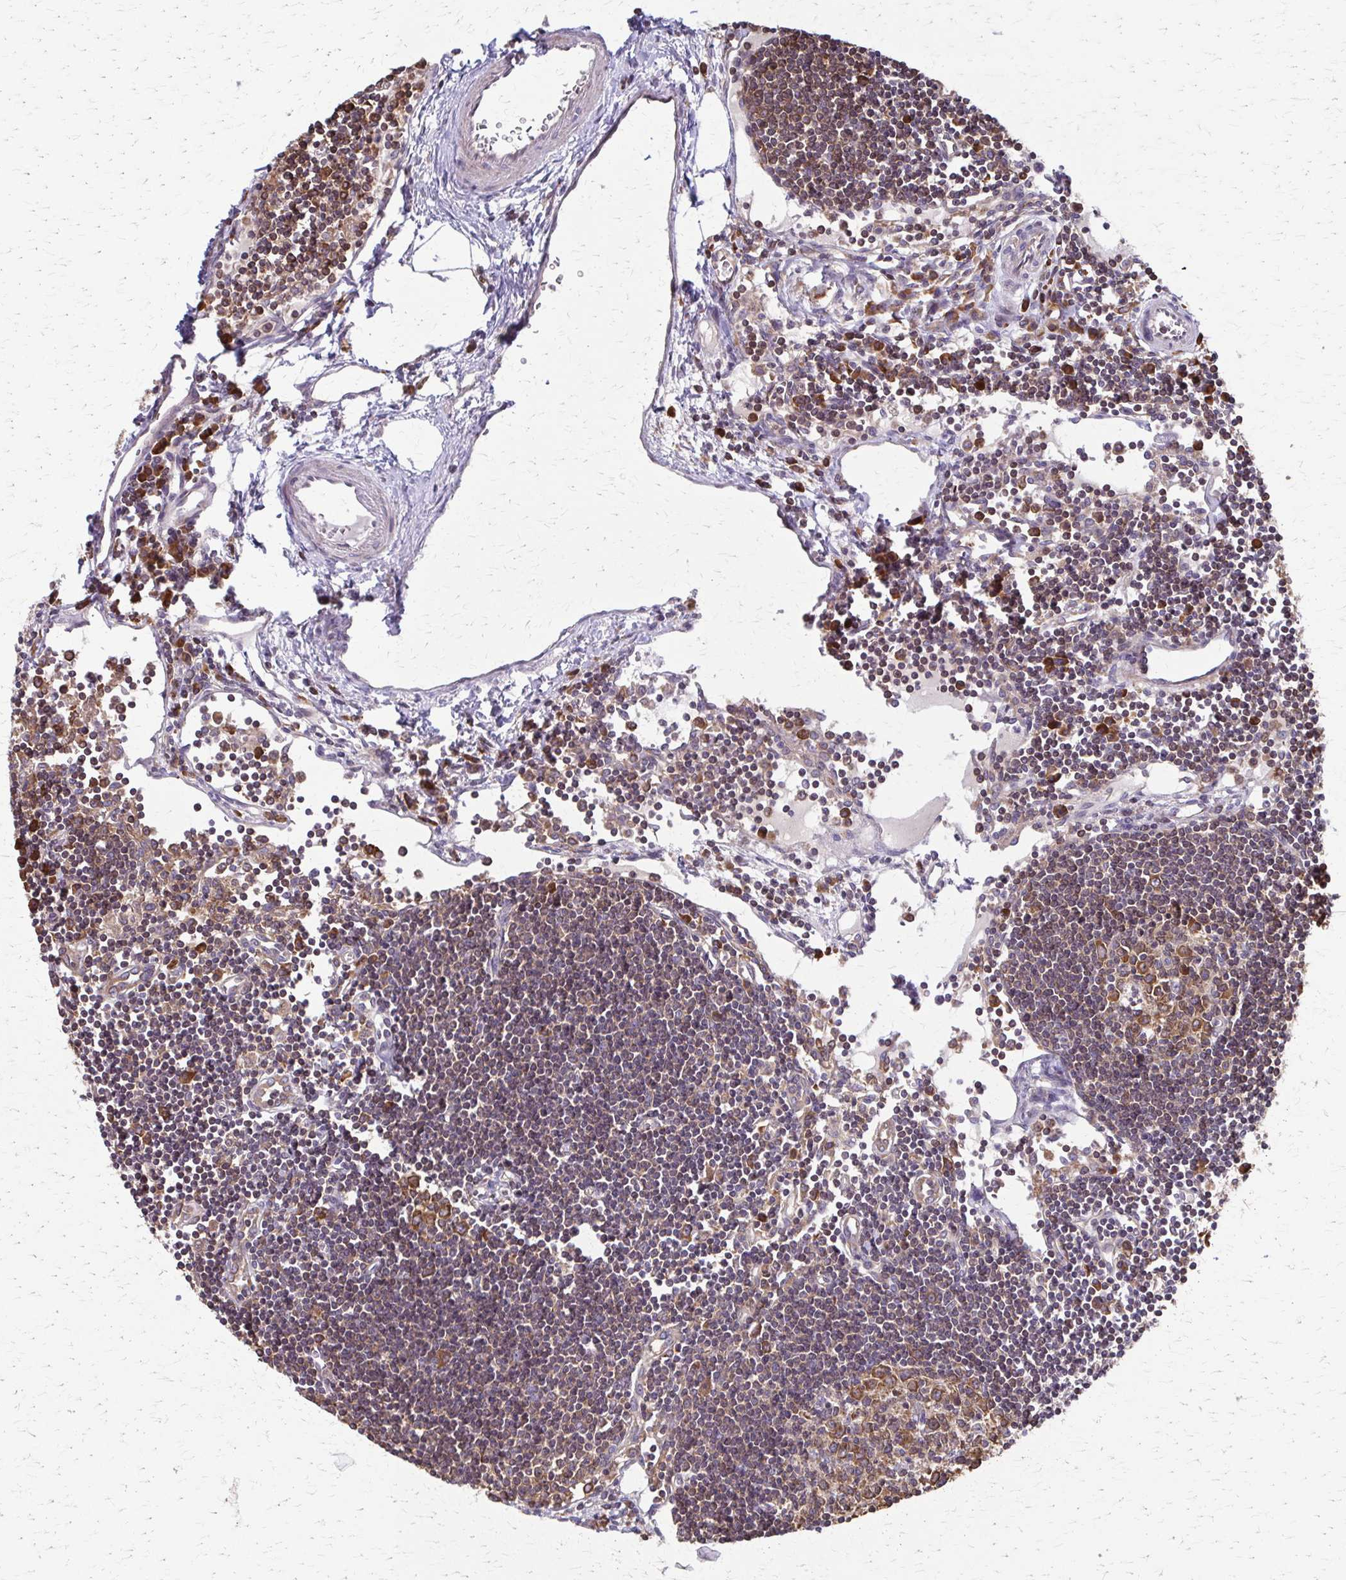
{"staining": {"intensity": "moderate", "quantity": ">75%", "location": "cytoplasmic/membranous"}, "tissue": "lymph node", "cell_type": "Germinal center cells", "image_type": "normal", "snomed": [{"axis": "morphology", "description": "Normal tissue, NOS"}, {"axis": "topography", "description": "Lymph node"}], "caption": "IHC (DAB (3,3'-diaminobenzidine)) staining of unremarkable human lymph node displays moderate cytoplasmic/membranous protein staining in approximately >75% of germinal center cells. Using DAB (3,3'-diaminobenzidine) (brown) and hematoxylin (blue) stains, captured at high magnification using brightfield microscopy.", "gene": "EEF2", "patient": {"sex": "female", "age": 65}}